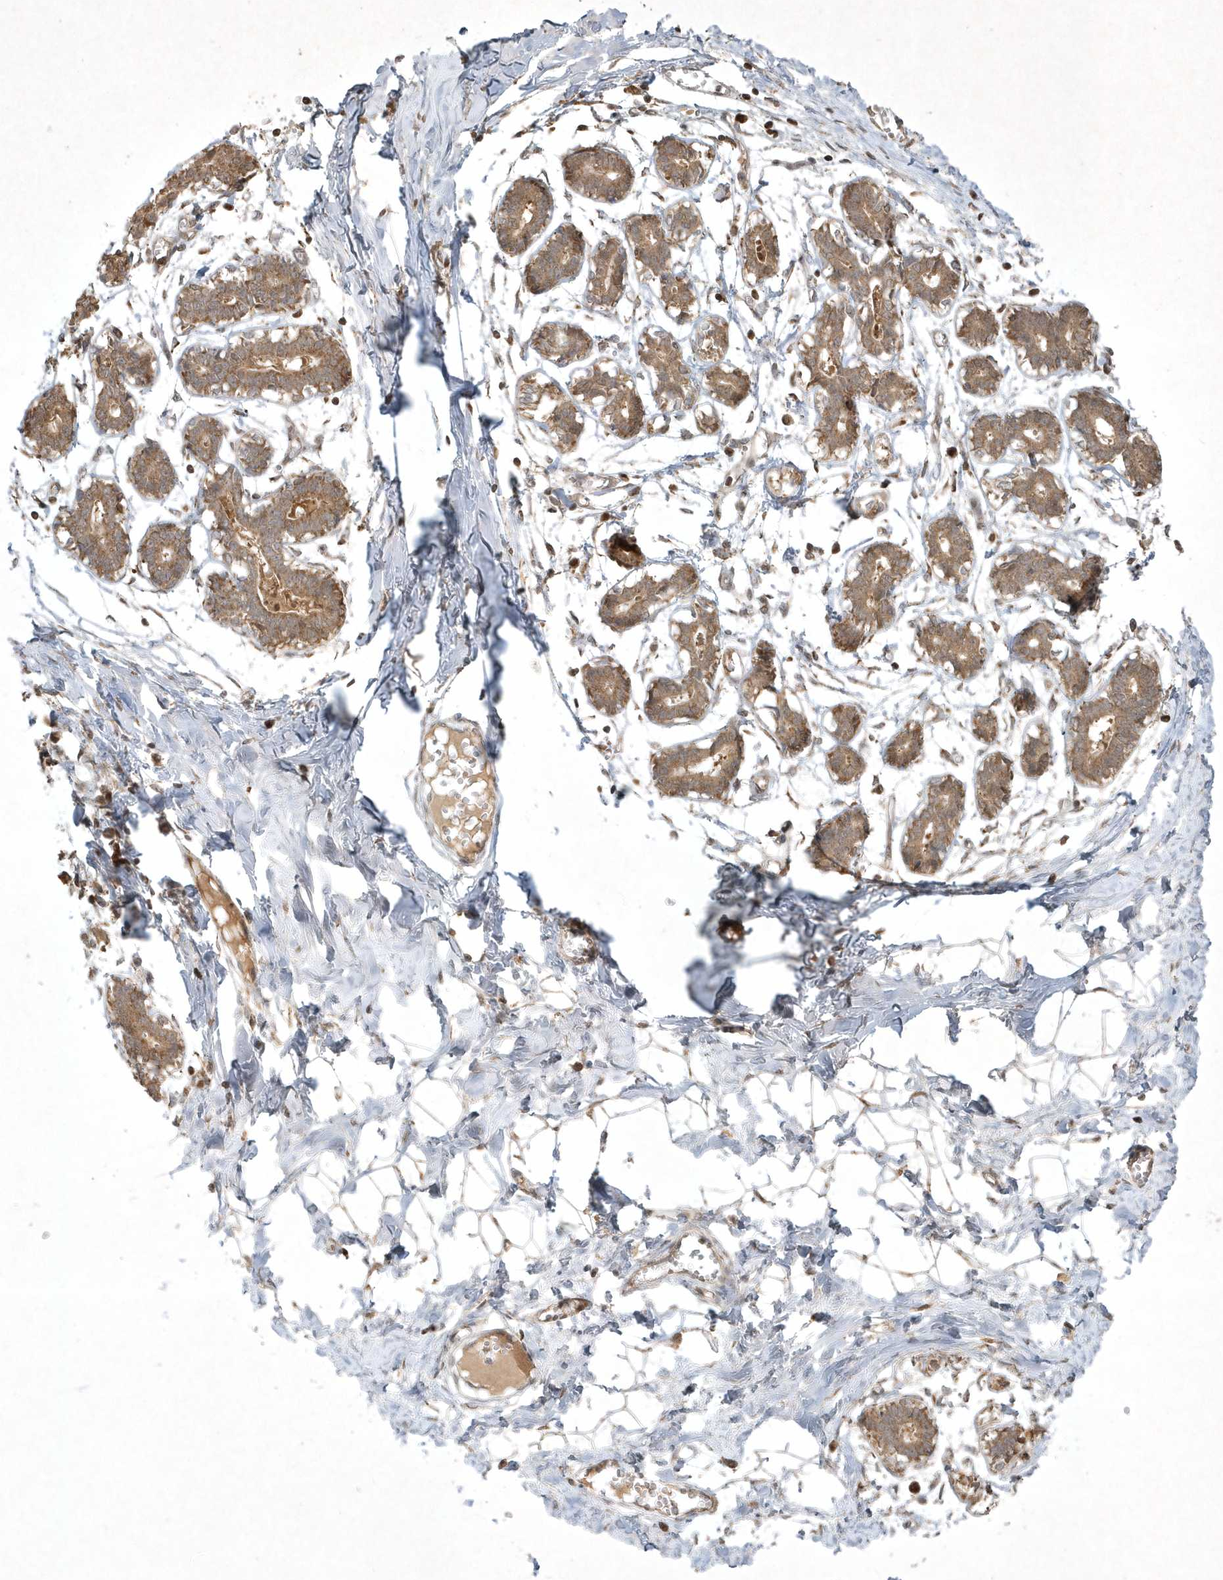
{"staining": {"intensity": "weak", "quantity": ">75%", "location": "cytoplasmic/membranous"}, "tissue": "breast", "cell_type": "Adipocytes", "image_type": "normal", "snomed": [{"axis": "morphology", "description": "Normal tissue, NOS"}, {"axis": "topography", "description": "Breast"}], "caption": "IHC (DAB (3,3'-diaminobenzidine)) staining of normal breast shows weak cytoplasmic/membranous protein positivity in approximately >75% of adipocytes. The protein of interest is stained brown, and the nuclei are stained in blue (DAB IHC with brightfield microscopy, high magnification).", "gene": "PLTP", "patient": {"sex": "female", "age": 27}}